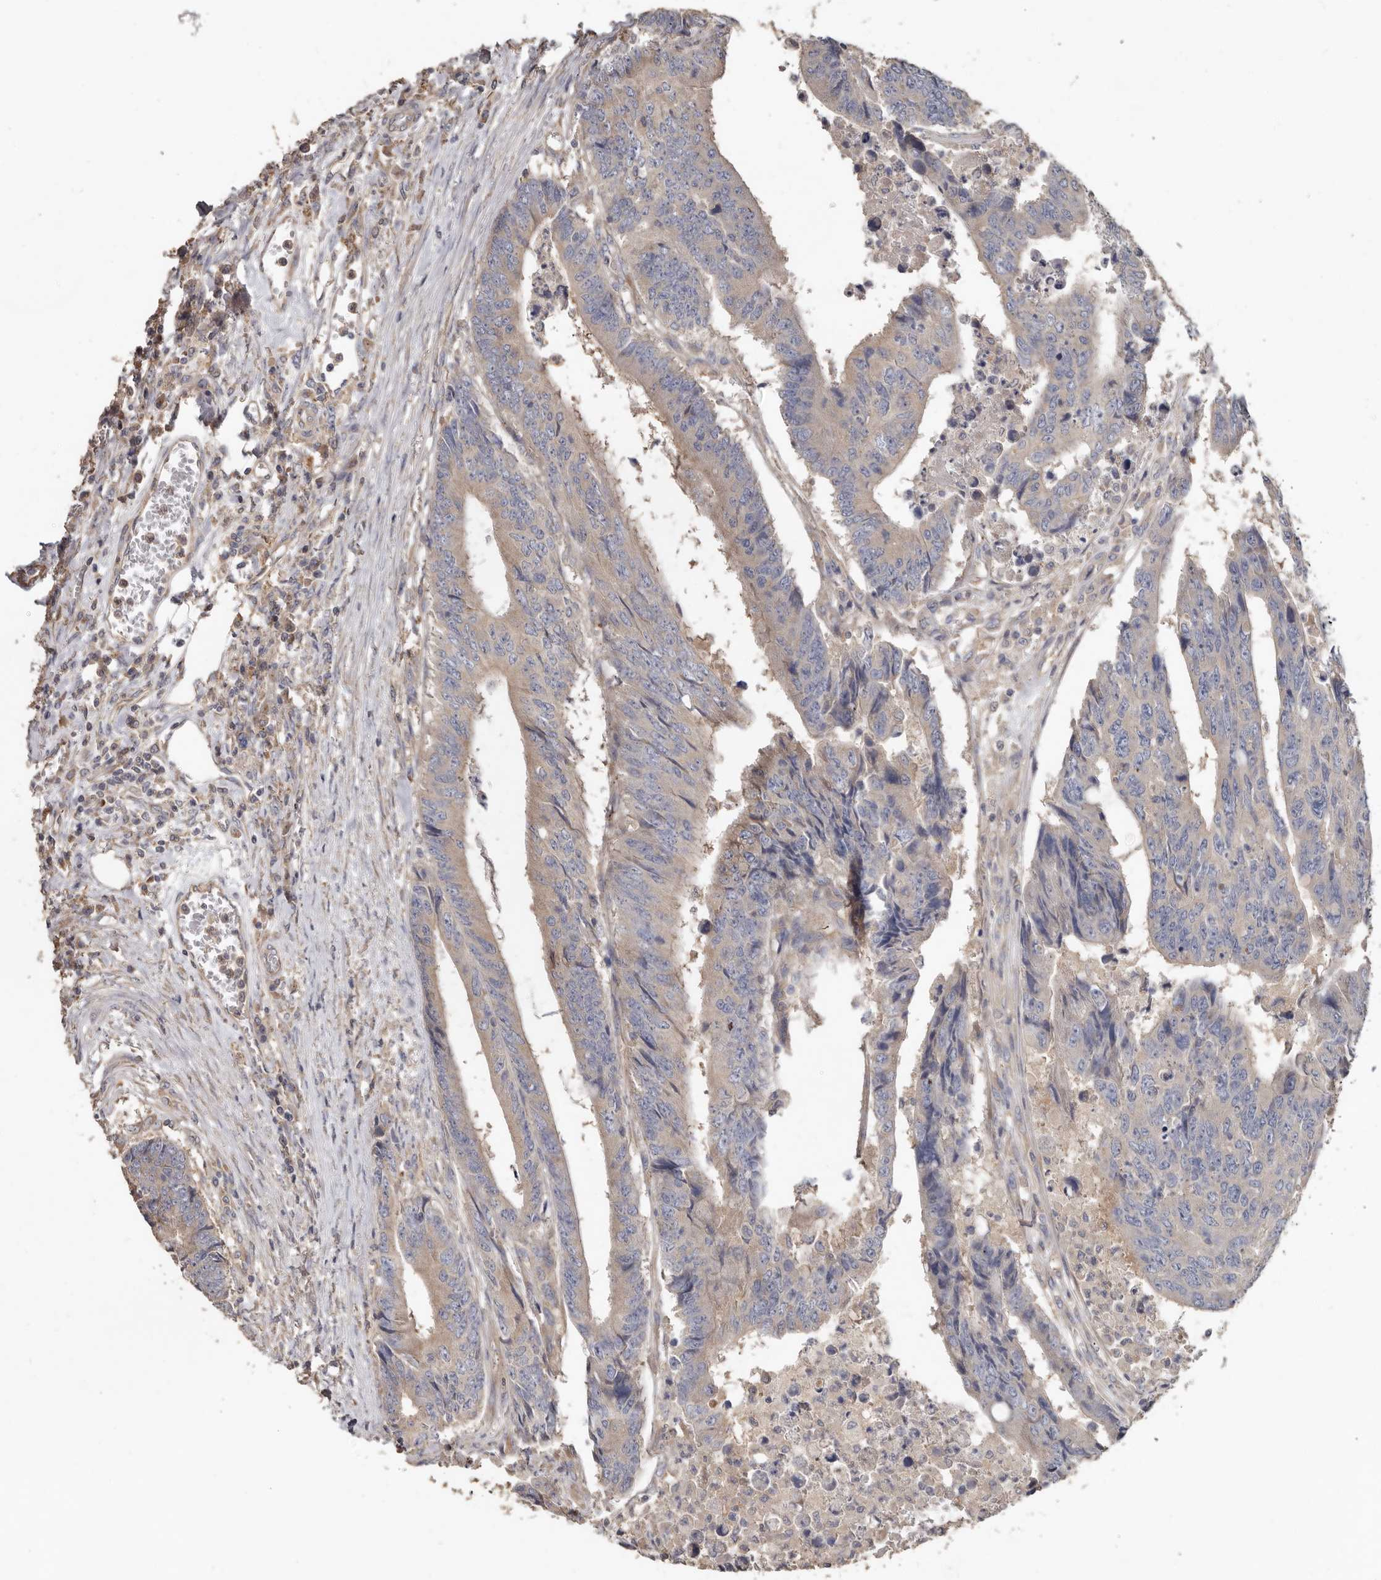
{"staining": {"intensity": "weak", "quantity": "<25%", "location": "cytoplasmic/membranous"}, "tissue": "colorectal cancer", "cell_type": "Tumor cells", "image_type": "cancer", "snomed": [{"axis": "morphology", "description": "Adenocarcinoma, NOS"}, {"axis": "topography", "description": "Rectum"}], "caption": "The image exhibits no significant staining in tumor cells of colorectal cancer (adenocarcinoma).", "gene": "FLCN", "patient": {"sex": "male", "age": 84}}